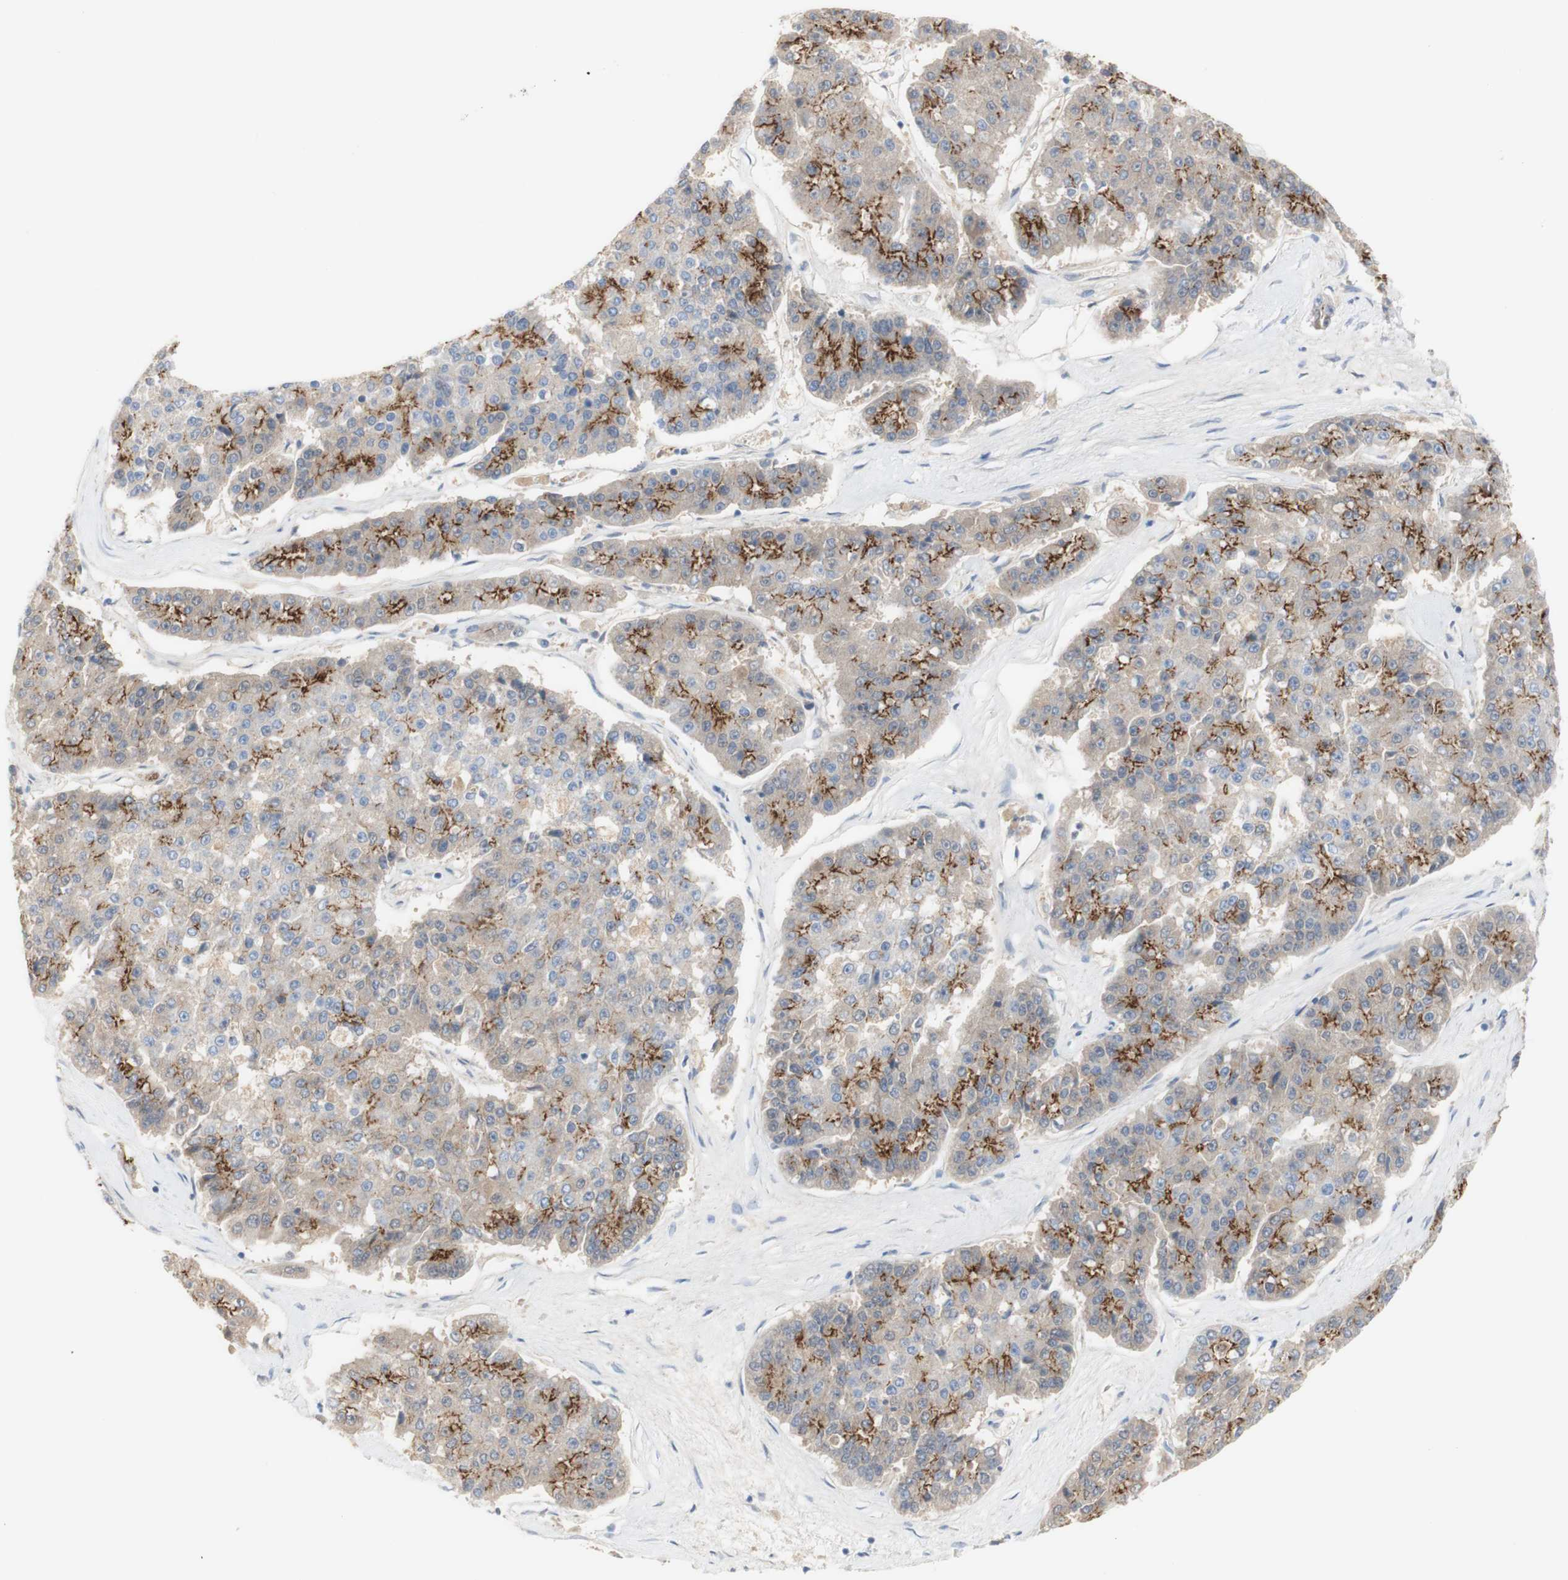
{"staining": {"intensity": "strong", "quantity": "25%-75%", "location": "cytoplasmic/membranous"}, "tissue": "pancreatic cancer", "cell_type": "Tumor cells", "image_type": "cancer", "snomed": [{"axis": "morphology", "description": "Adenocarcinoma, NOS"}, {"axis": "topography", "description": "Pancreas"}], "caption": "Protein staining shows strong cytoplasmic/membranous expression in about 25%-75% of tumor cells in pancreatic adenocarcinoma. (IHC, brightfield microscopy, high magnification).", "gene": "DSC2", "patient": {"sex": "male", "age": 50}}